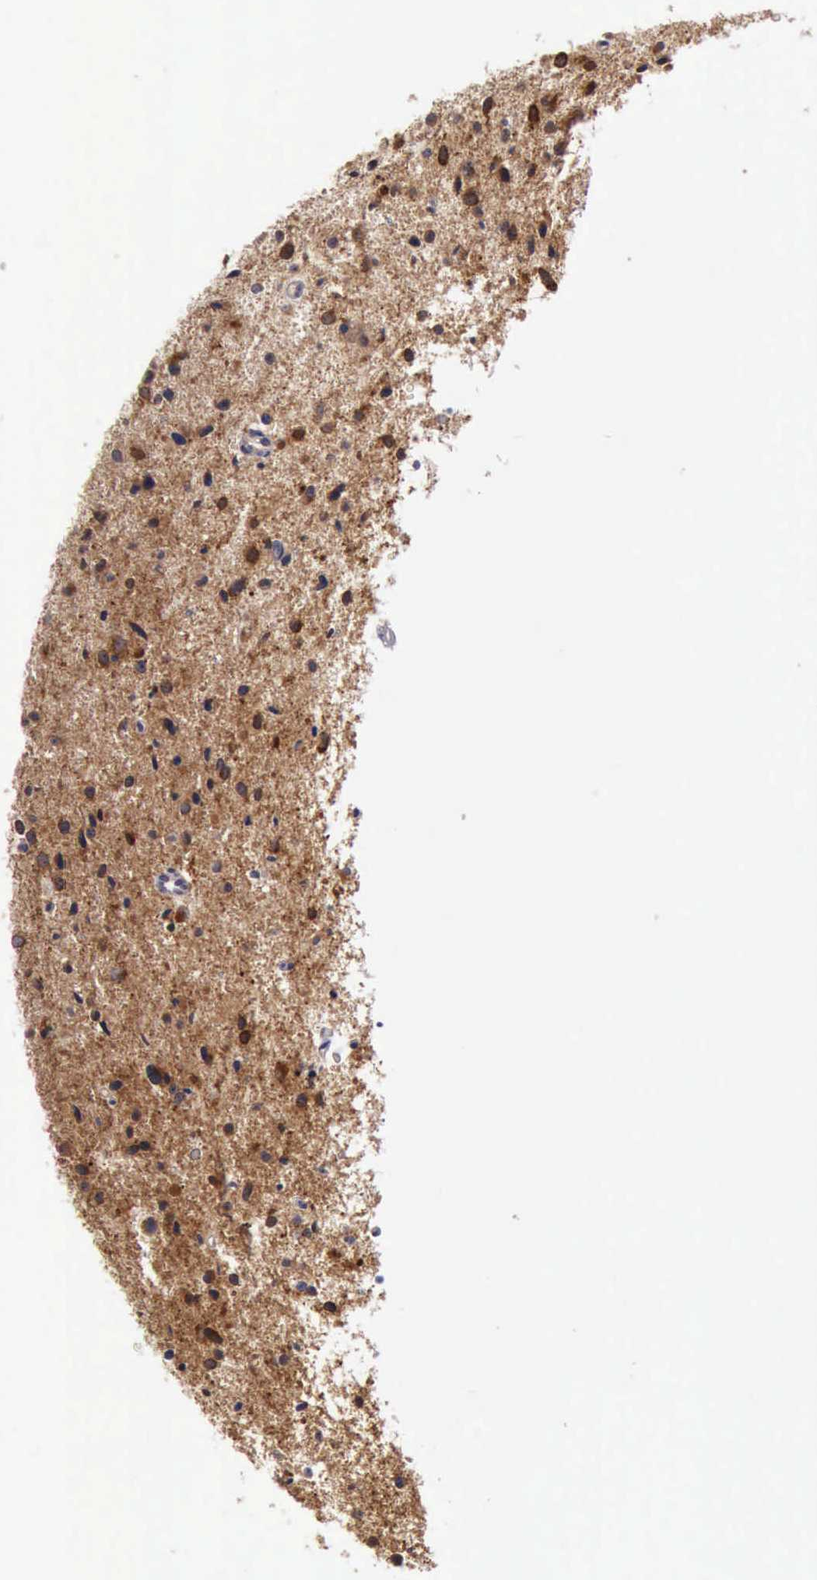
{"staining": {"intensity": "moderate", "quantity": "<25%", "location": "cytoplasmic/membranous"}, "tissue": "glioma", "cell_type": "Tumor cells", "image_type": "cancer", "snomed": [{"axis": "morphology", "description": "Glioma, malignant, Low grade"}, {"axis": "topography", "description": "Brain"}], "caption": "DAB (3,3'-diaminobenzidine) immunohistochemical staining of malignant low-grade glioma displays moderate cytoplasmic/membranous protein expression in approximately <25% of tumor cells.", "gene": "RAB39B", "patient": {"sex": "female", "age": 46}}